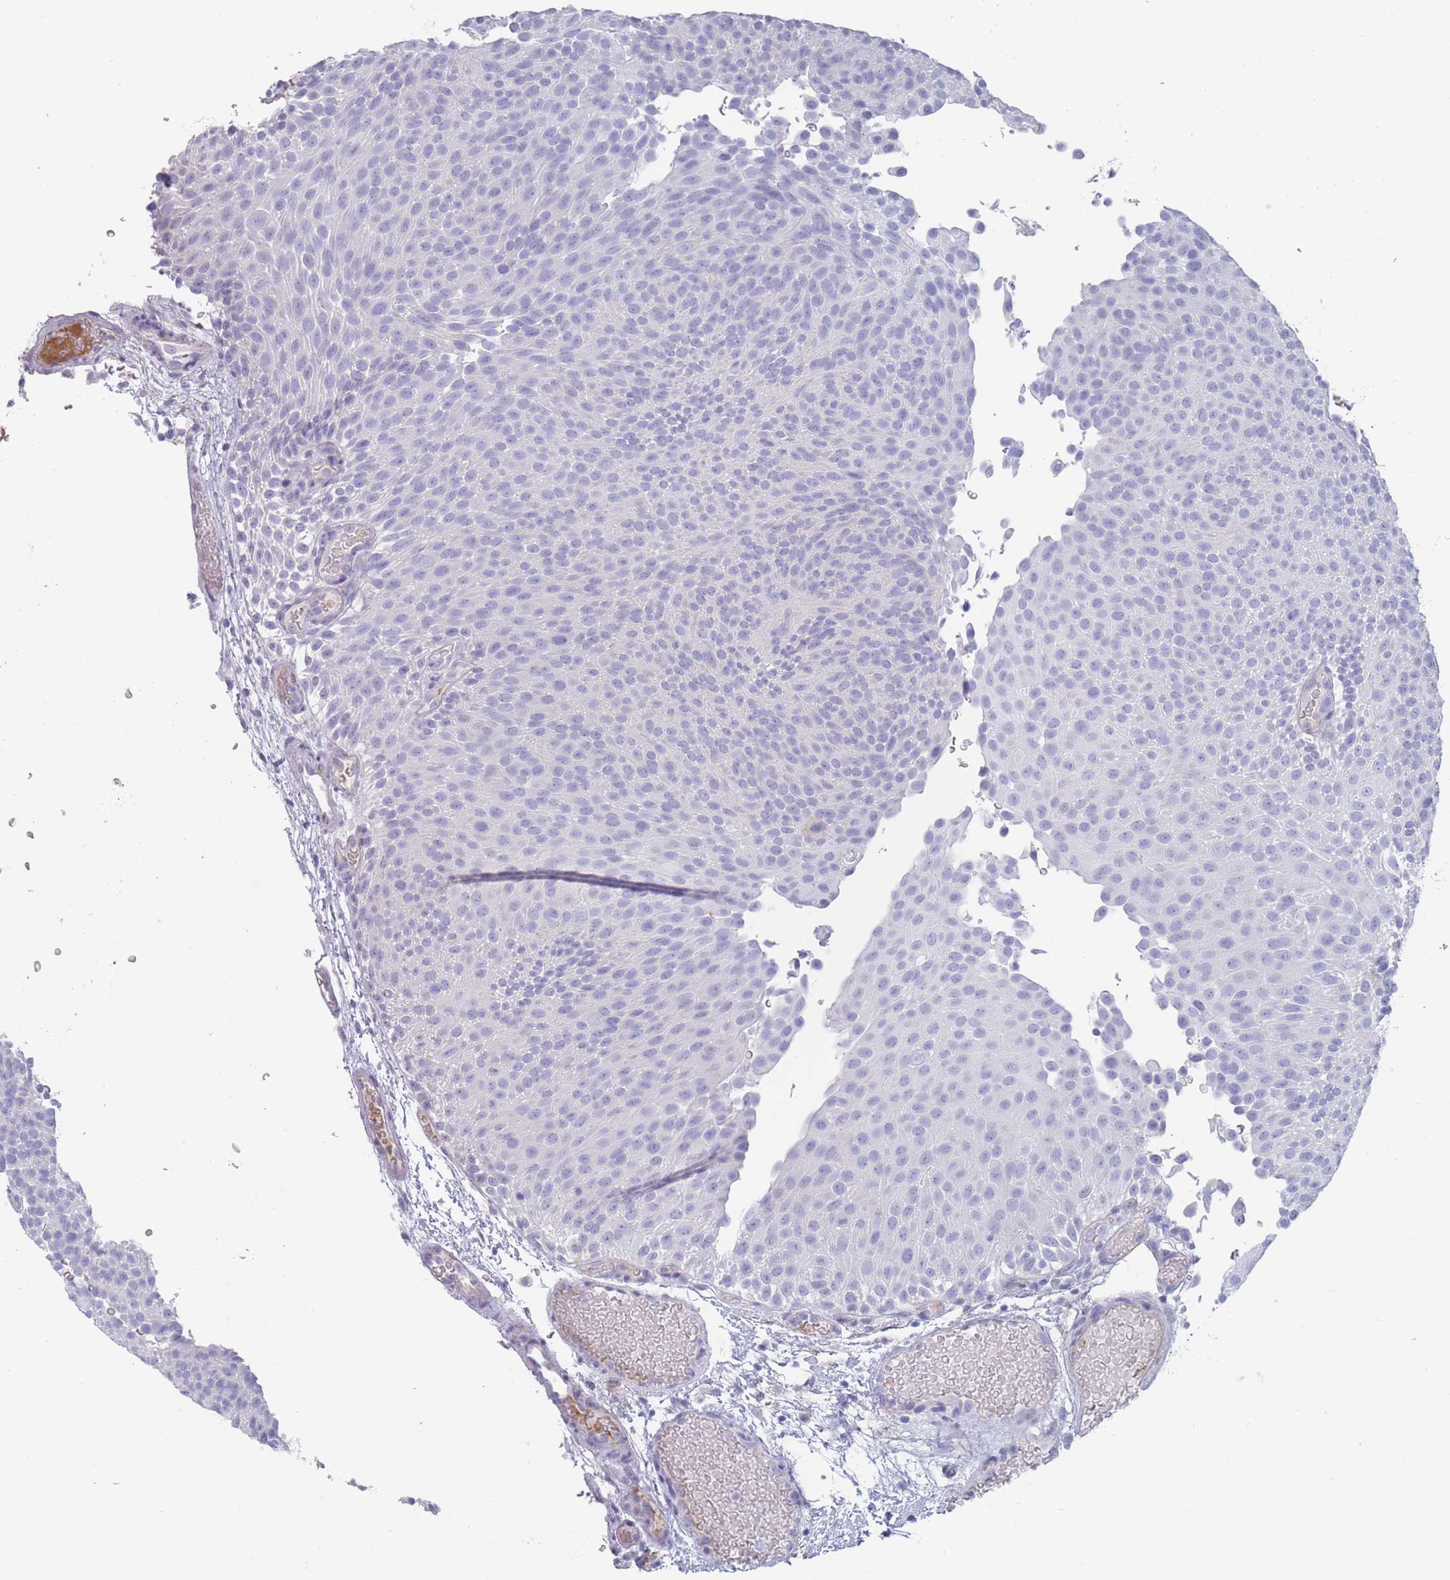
{"staining": {"intensity": "negative", "quantity": "none", "location": "none"}, "tissue": "urothelial cancer", "cell_type": "Tumor cells", "image_type": "cancer", "snomed": [{"axis": "morphology", "description": "Urothelial carcinoma, Low grade"}, {"axis": "topography", "description": "Urinary bladder"}], "caption": "This is a photomicrograph of immunohistochemistry (IHC) staining of urothelial carcinoma (low-grade), which shows no expression in tumor cells.", "gene": "ST8SIA5", "patient": {"sex": "male", "age": 78}}